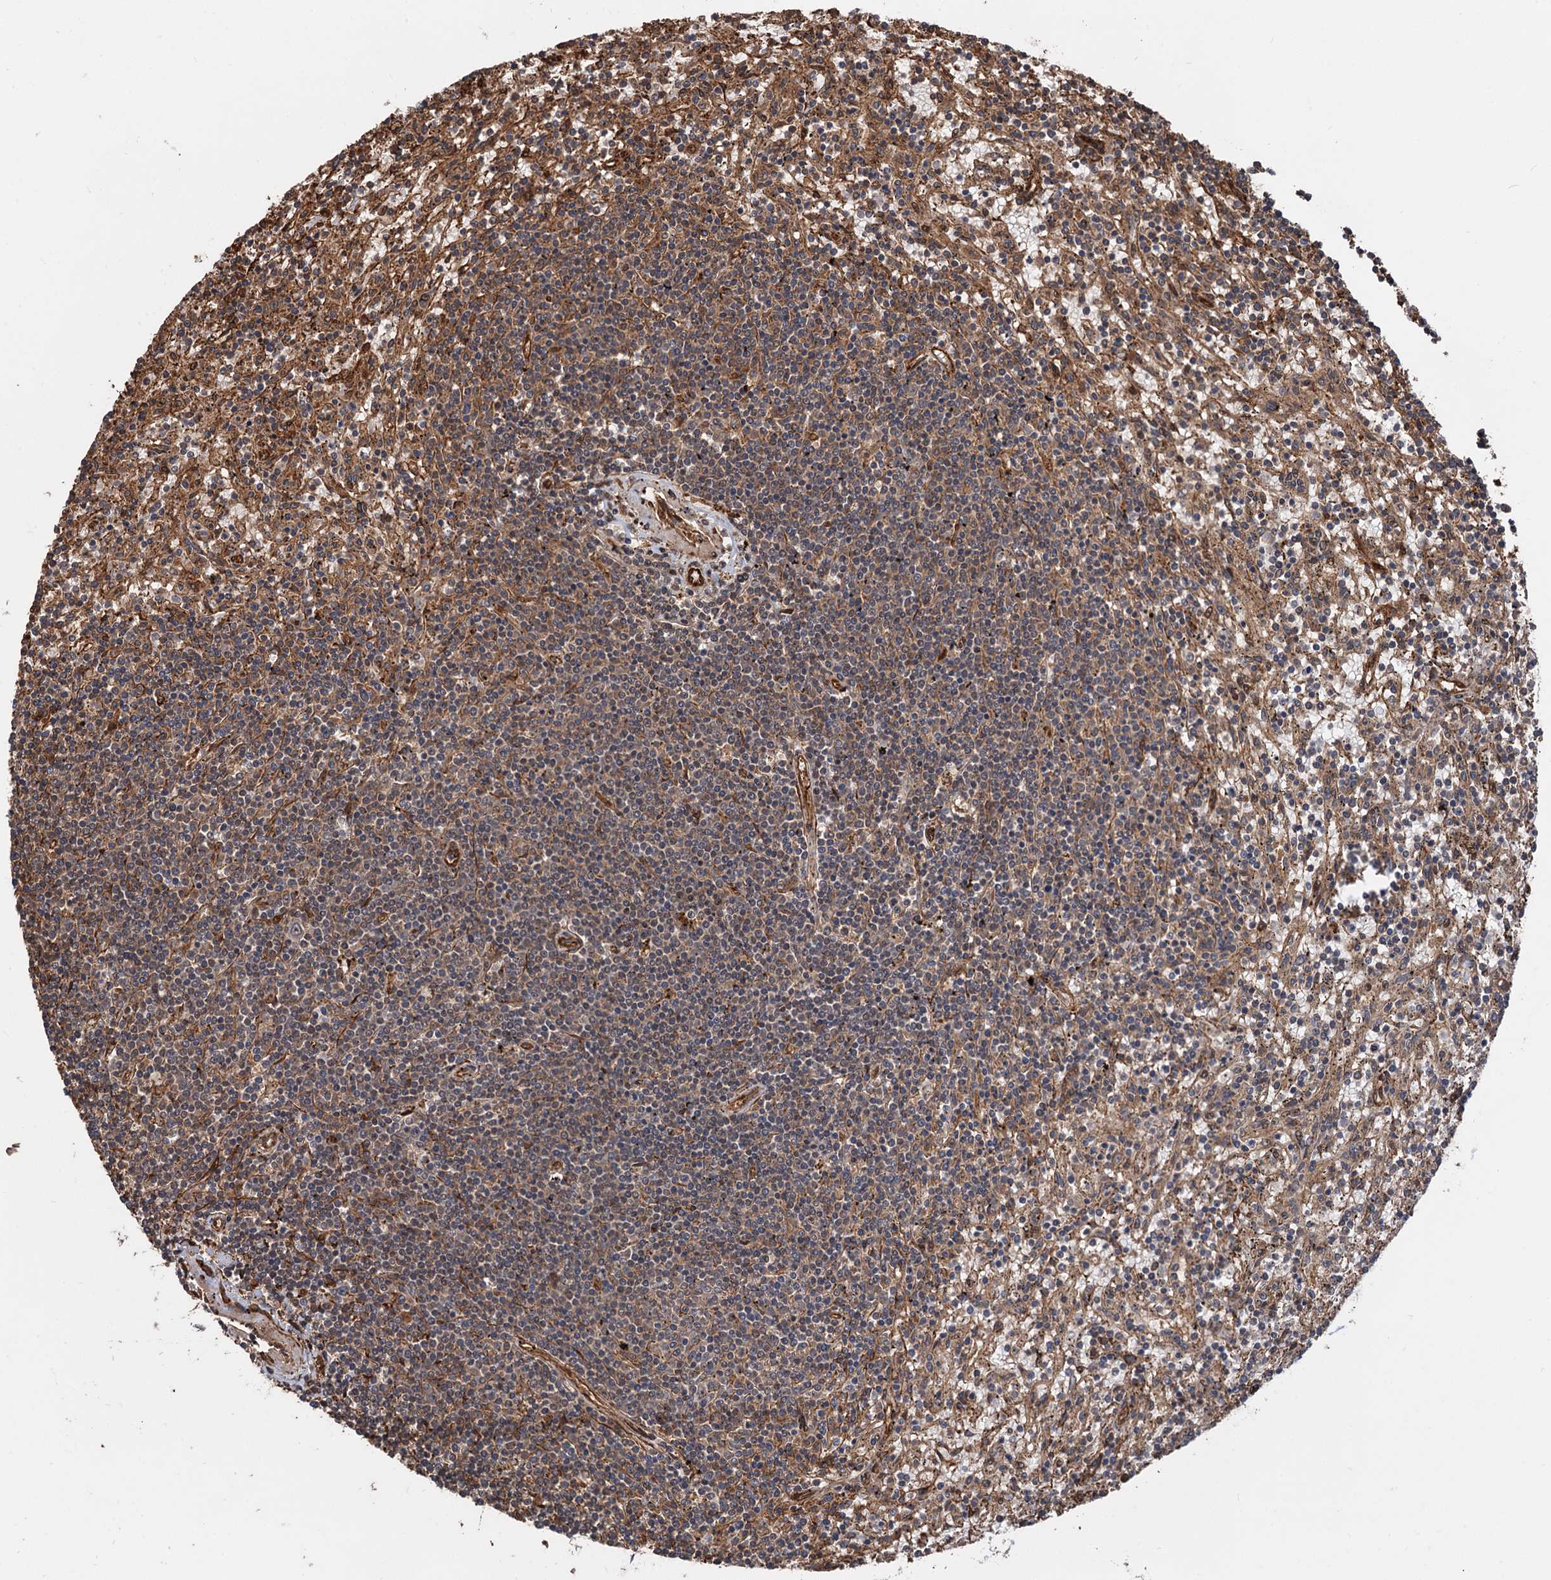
{"staining": {"intensity": "weak", "quantity": "25%-75%", "location": "cytoplasmic/membranous"}, "tissue": "lymphoma", "cell_type": "Tumor cells", "image_type": "cancer", "snomed": [{"axis": "morphology", "description": "Malignant lymphoma, non-Hodgkin's type, Low grade"}, {"axis": "topography", "description": "Spleen"}], "caption": "Low-grade malignant lymphoma, non-Hodgkin's type stained with a brown dye reveals weak cytoplasmic/membranous positive staining in approximately 25%-75% of tumor cells.", "gene": "SNRNP25", "patient": {"sex": "male", "age": 76}}